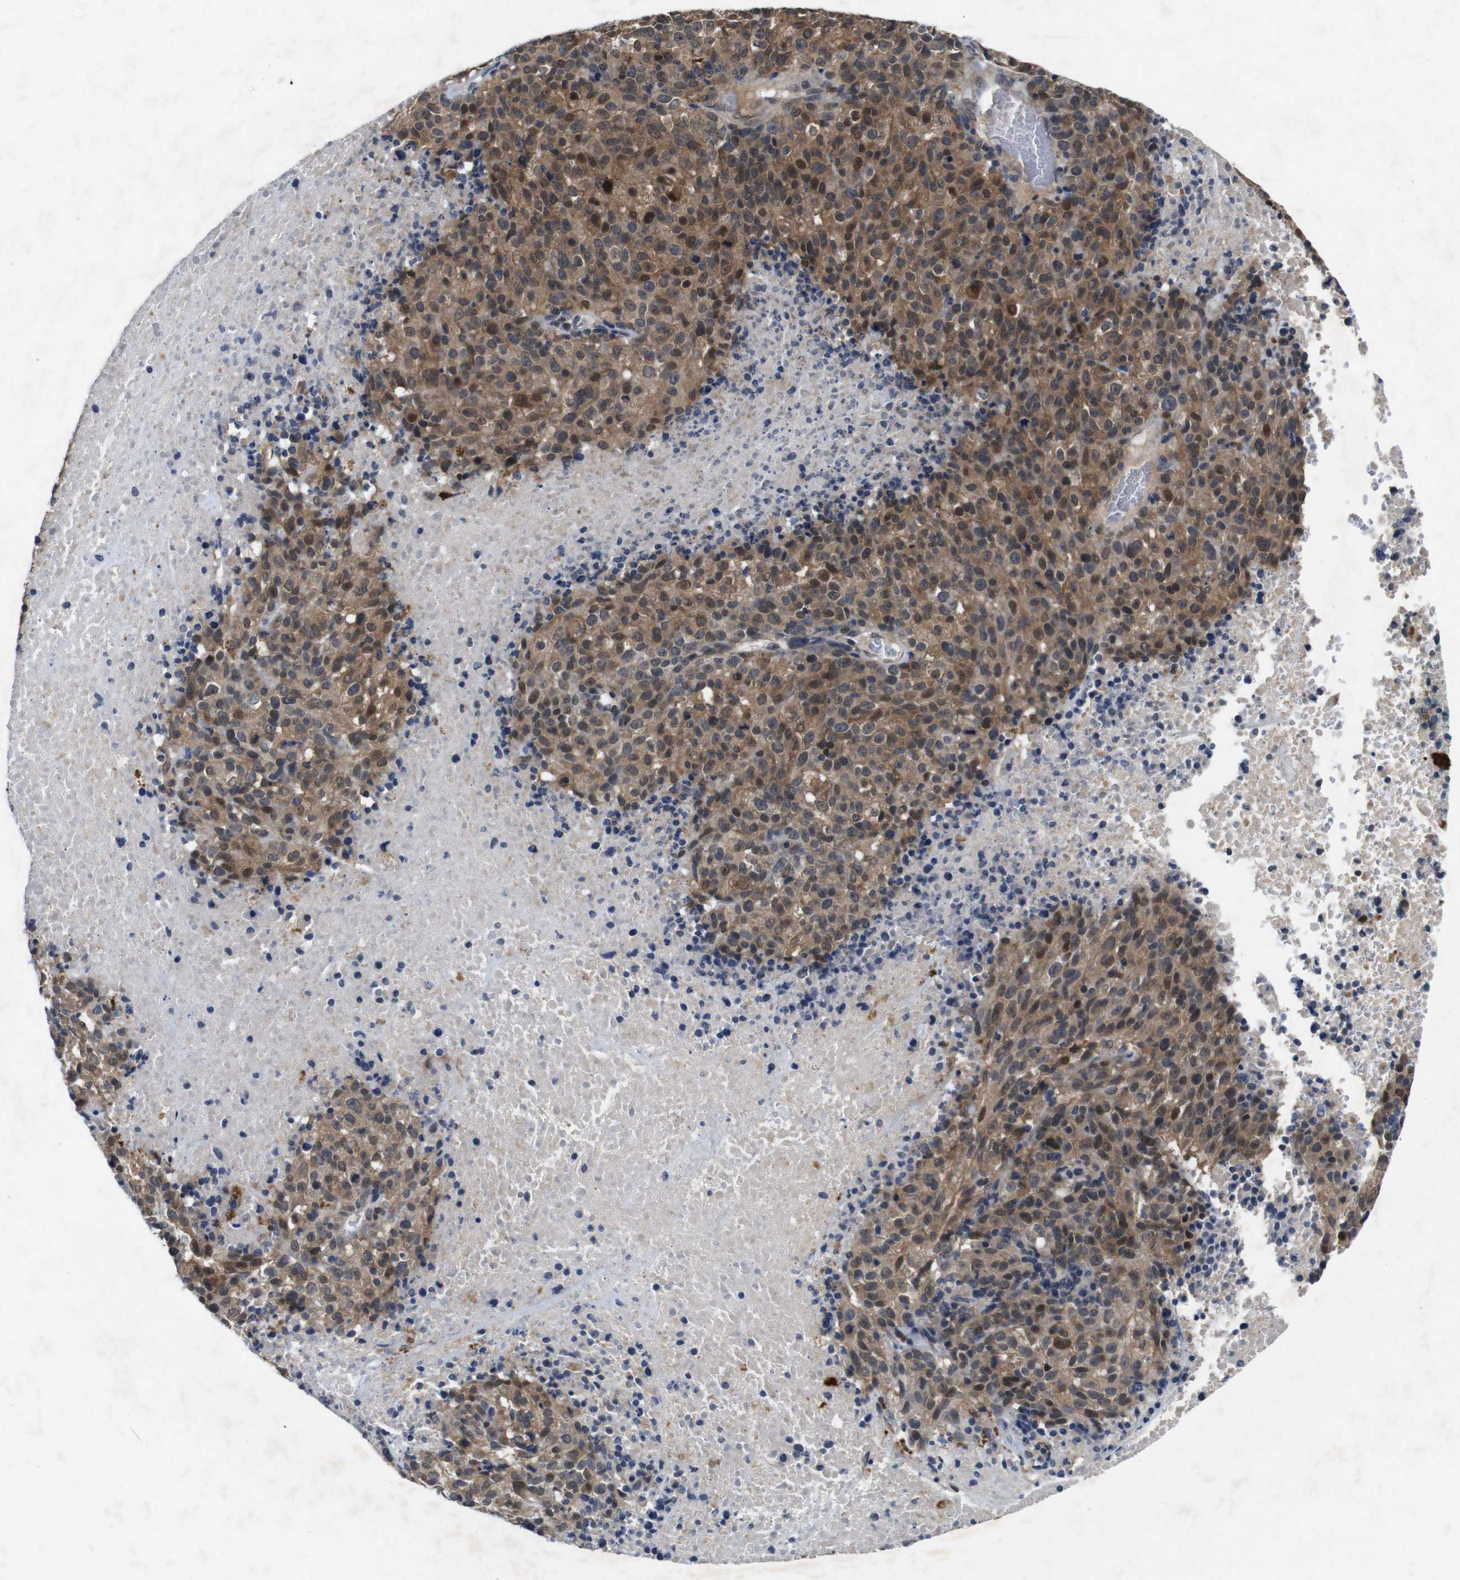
{"staining": {"intensity": "moderate", "quantity": ">75%", "location": "cytoplasmic/membranous,nuclear"}, "tissue": "melanoma", "cell_type": "Tumor cells", "image_type": "cancer", "snomed": [{"axis": "morphology", "description": "Malignant melanoma, Metastatic site"}, {"axis": "topography", "description": "Cerebral cortex"}], "caption": "Immunohistochemical staining of malignant melanoma (metastatic site) demonstrates medium levels of moderate cytoplasmic/membranous and nuclear protein staining in approximately >75% of tumor cells.", "gene": "AKT3", "patient": {"sex": "female", "age": 52}}